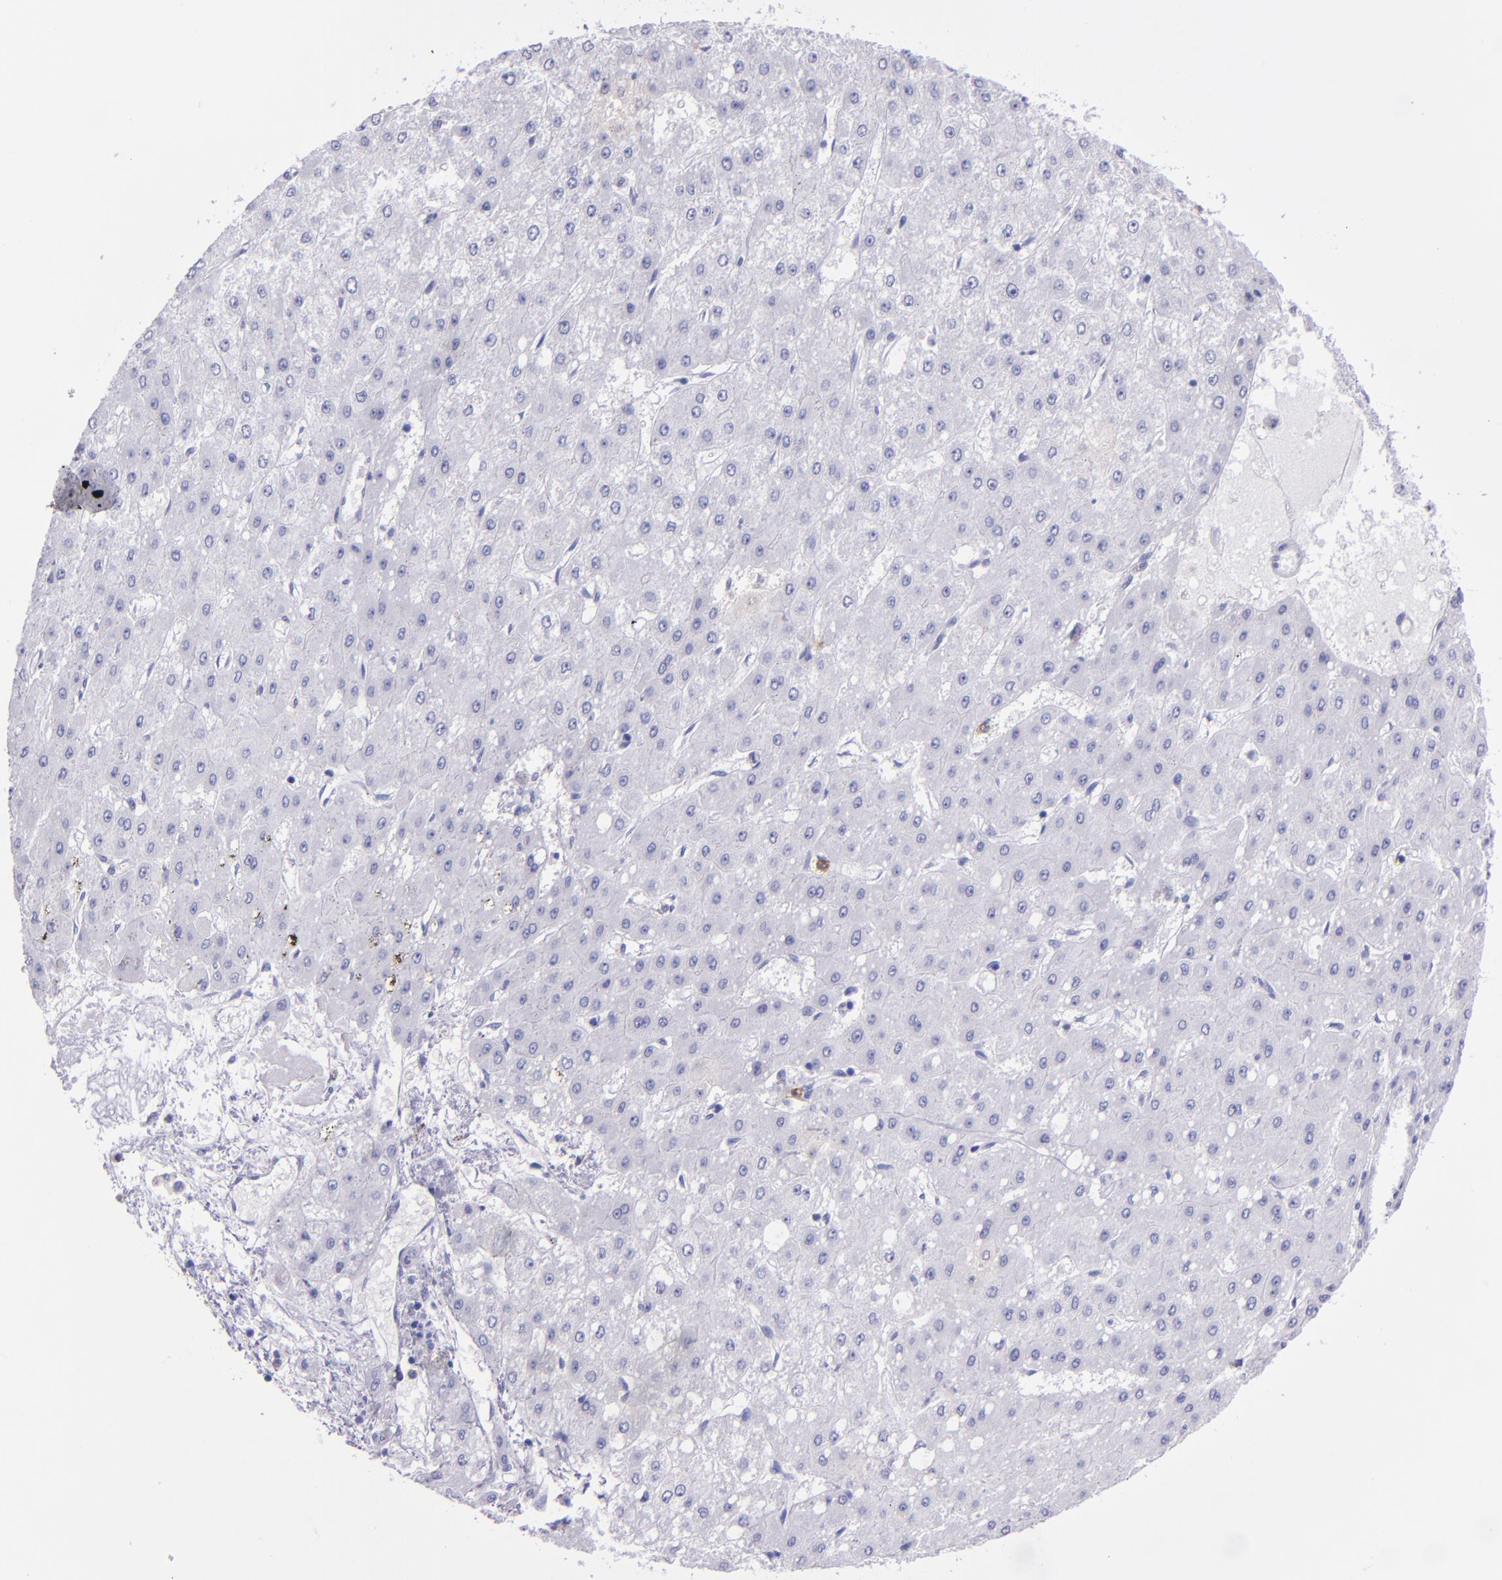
{"staining": {"intensity": "negative", "quantity": "none", "location": "none"}, "tissue": "liver cancer", "cell_type": "Tumor cells", "image_type": "cancer", "snomed": [{"axis": "morphology", "description": "Carcinoma, Hepatocellular, NOS"}, {"axis": "topography", "description": "Liver"}], "caption": "Immunohistochemistry of liver cancer reveals no expression in tumor cells. (DAB (3,3'-diaminobenzidine) immunohistochemistry, high magnification).", "gene": "CR1", "patient": {"sex": "female", "age": 52}}